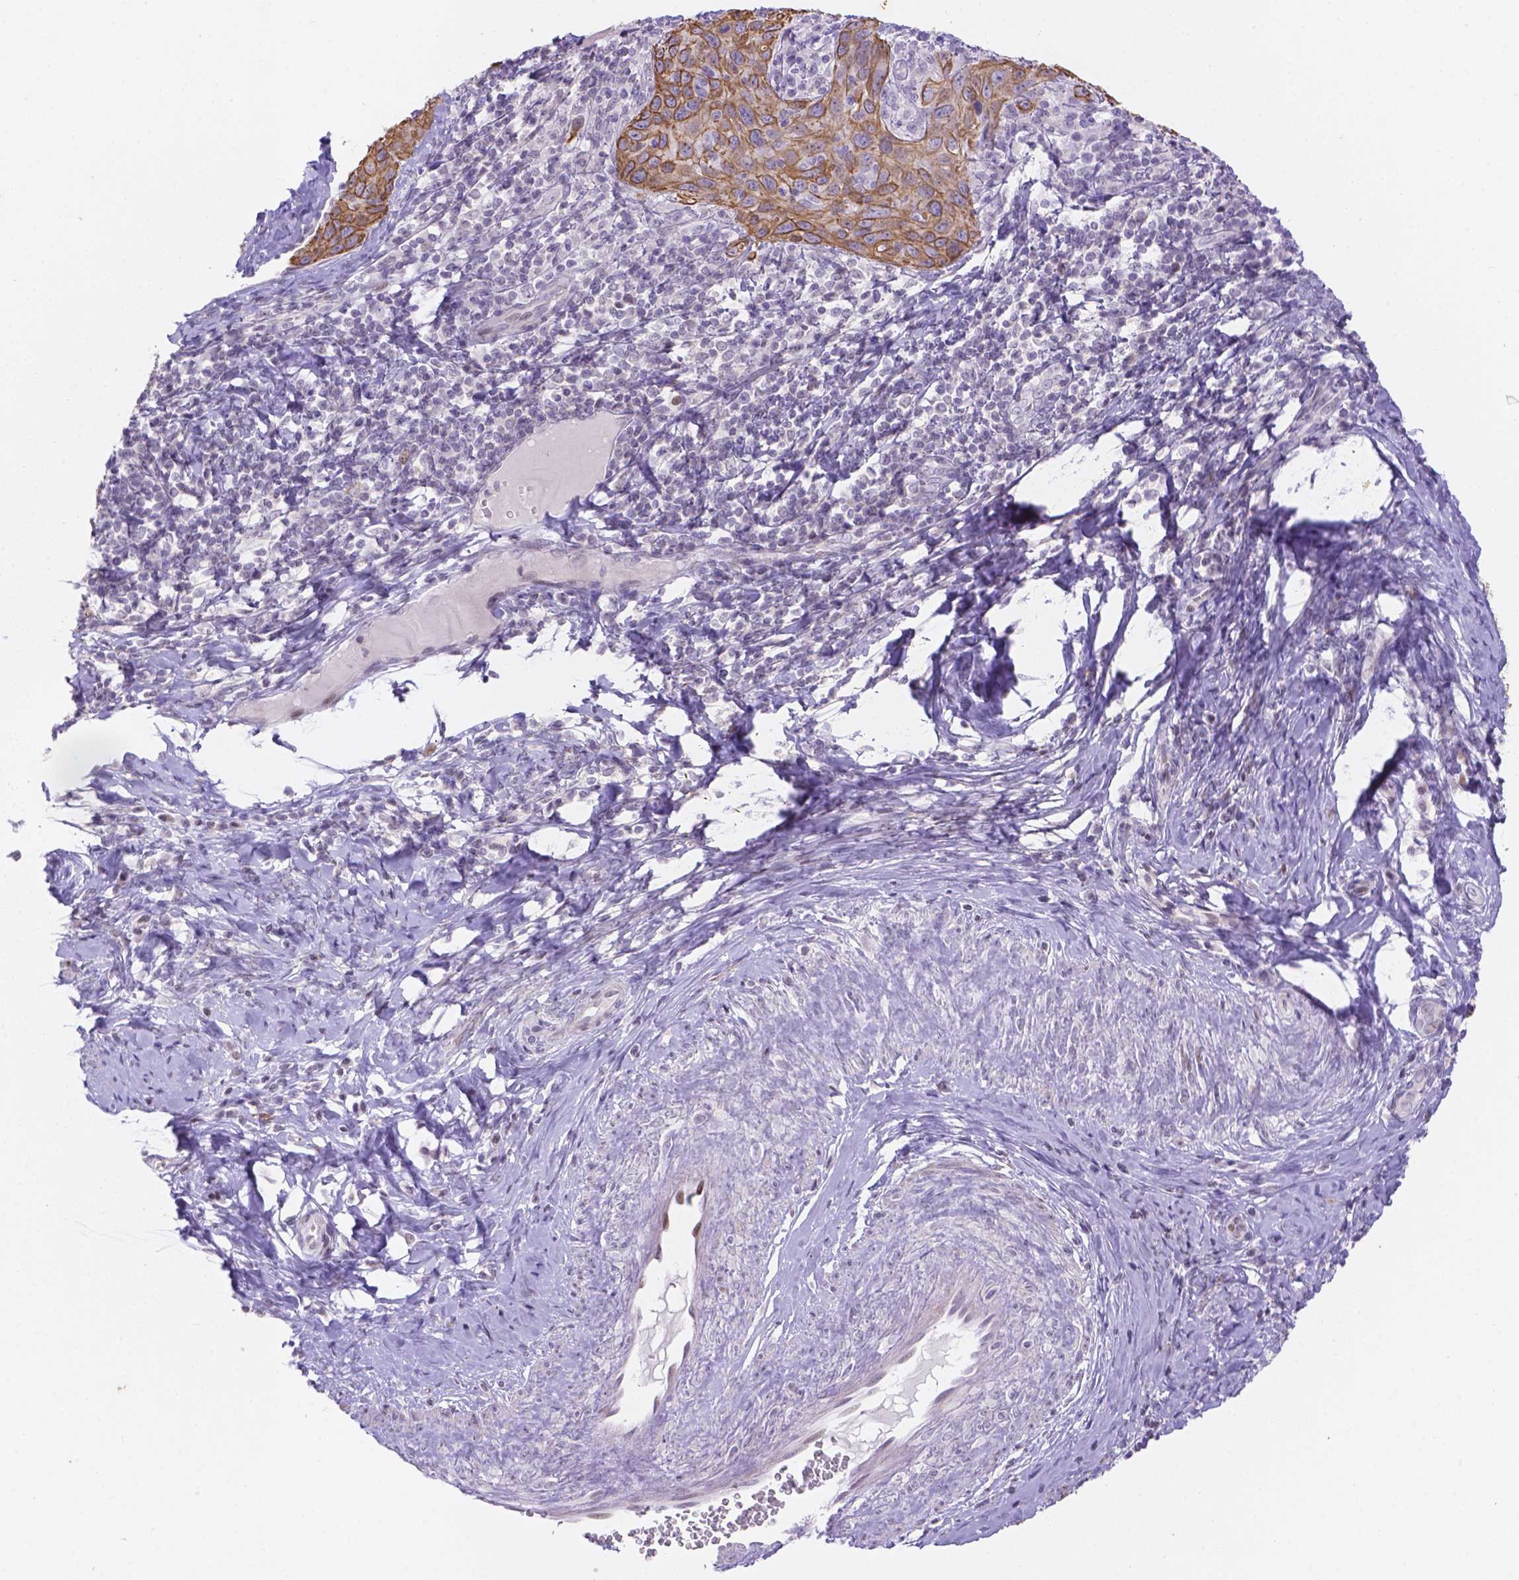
{"staining": {"intensity": "moderate", "quantity": ">75%", "location": "cytoplasmic/membranous"}, "tissue": "cervical cancer", "cell_type": "Tumor cells", "image_type": "cancer", "snomed": [{"axis": "morphology", "description": "Normal tissue, NOS"}, {"axis": "morphology", "description": "Squamous cell carcinoma, NOS"}, {"axis": "topography", "description": "Cervix"}], "caption": "This is an image of IHC staining of cervical squamous cell carcinoma, which shows moderate staining in the cytoplasmic/membranous of tumor cells.", "gene": "DMWD", "patient": {"sex": "female", "age": 51}}